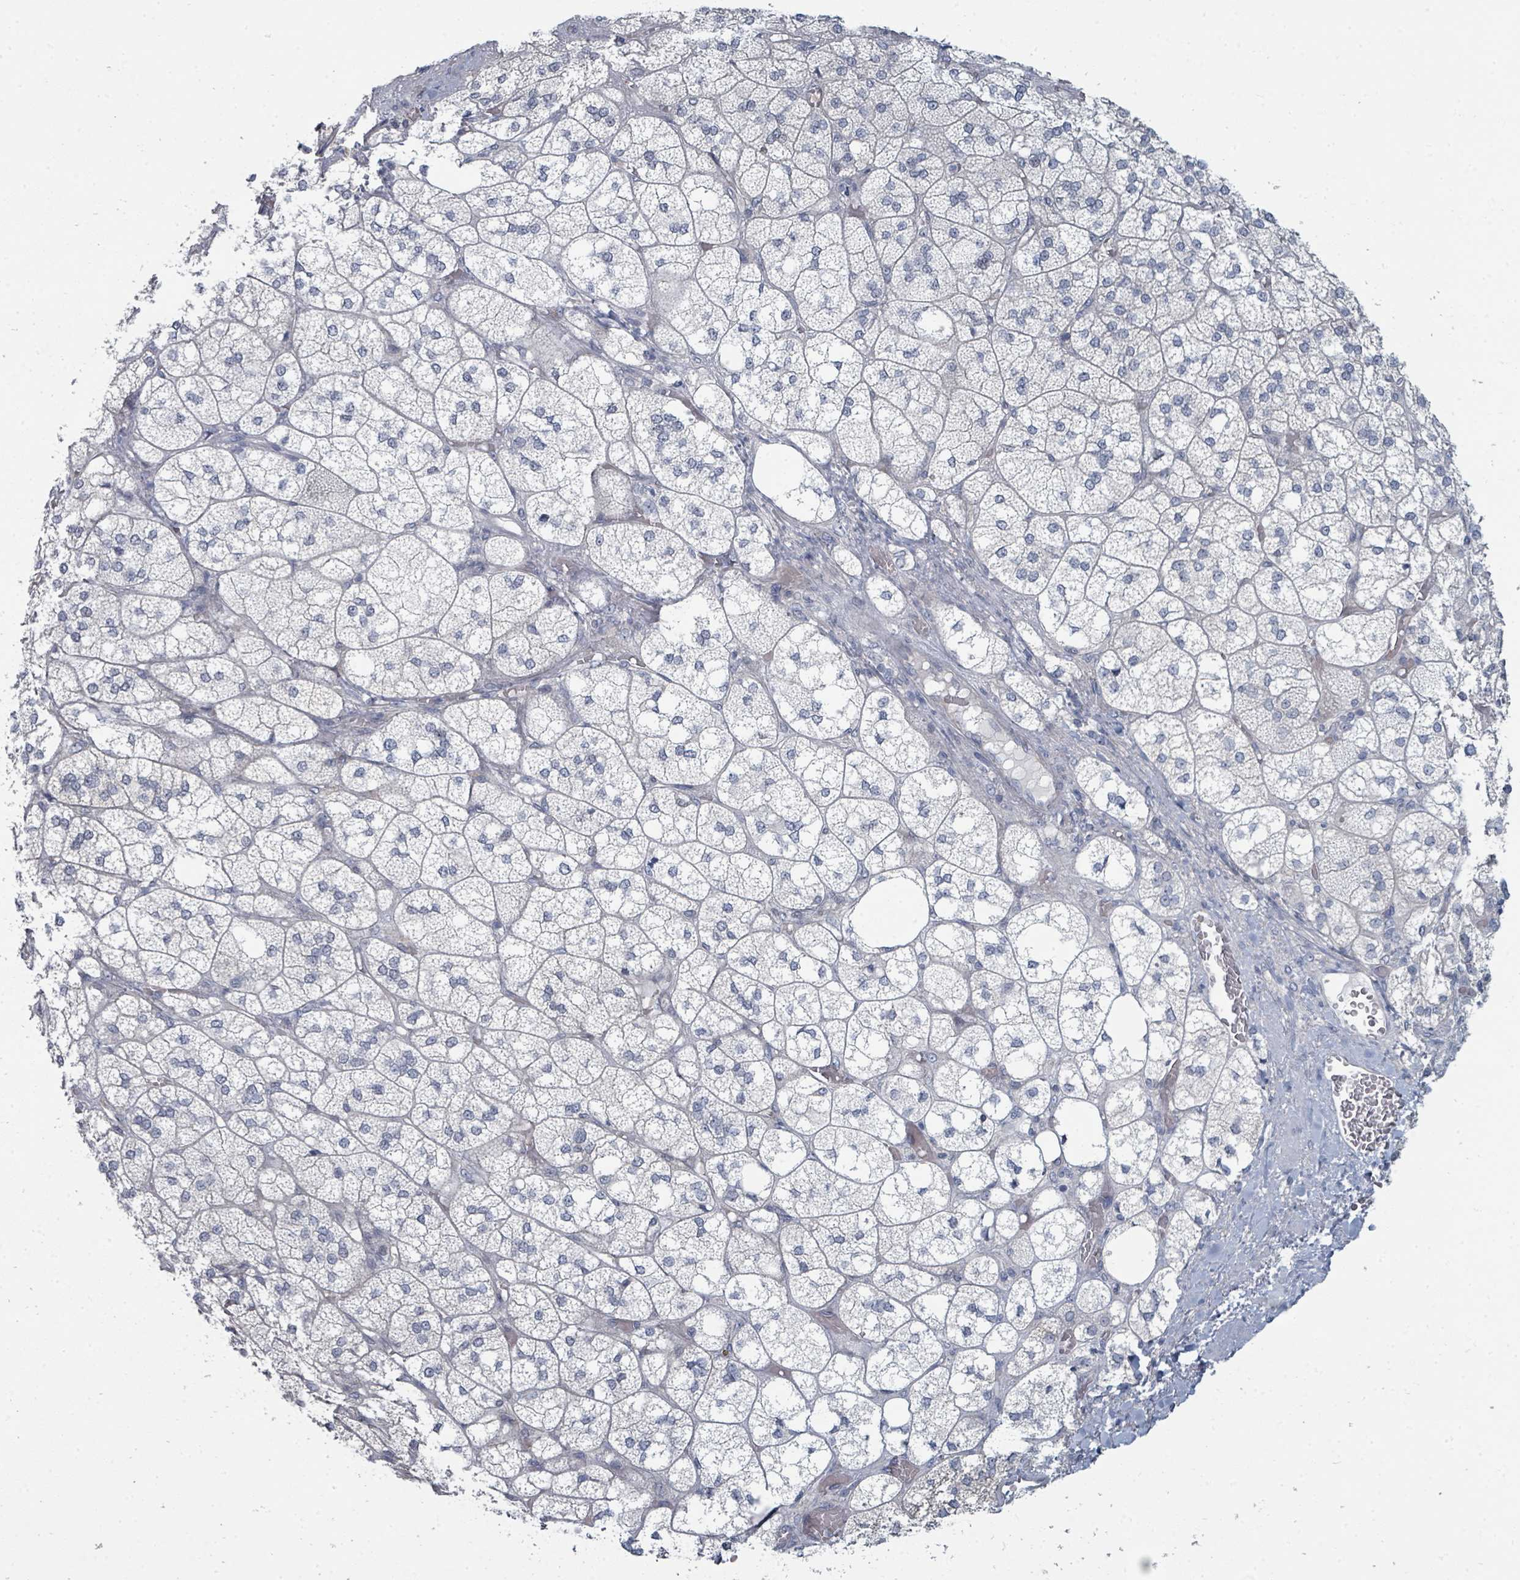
{"staining": {"intensity": "negative", "quantity": "none", "location": "none"}, "tissue": "adrenal gland", "cell_type": "Glandular cells", "image_type": "normal", "snomed": [{"axis": "morphology", "description": "Normal tissue, NOS"}, {"axis": "topography", "description": "Adrenal gland"}], "caption": "The micrograph shows no significant expression in glandular cells of adrenal gland. (DAB (3,3'-diaminobenzidine) IHC, high magnification).", "gene": "SLC25A45", "patient": {"sex": "male", "age": 61}}